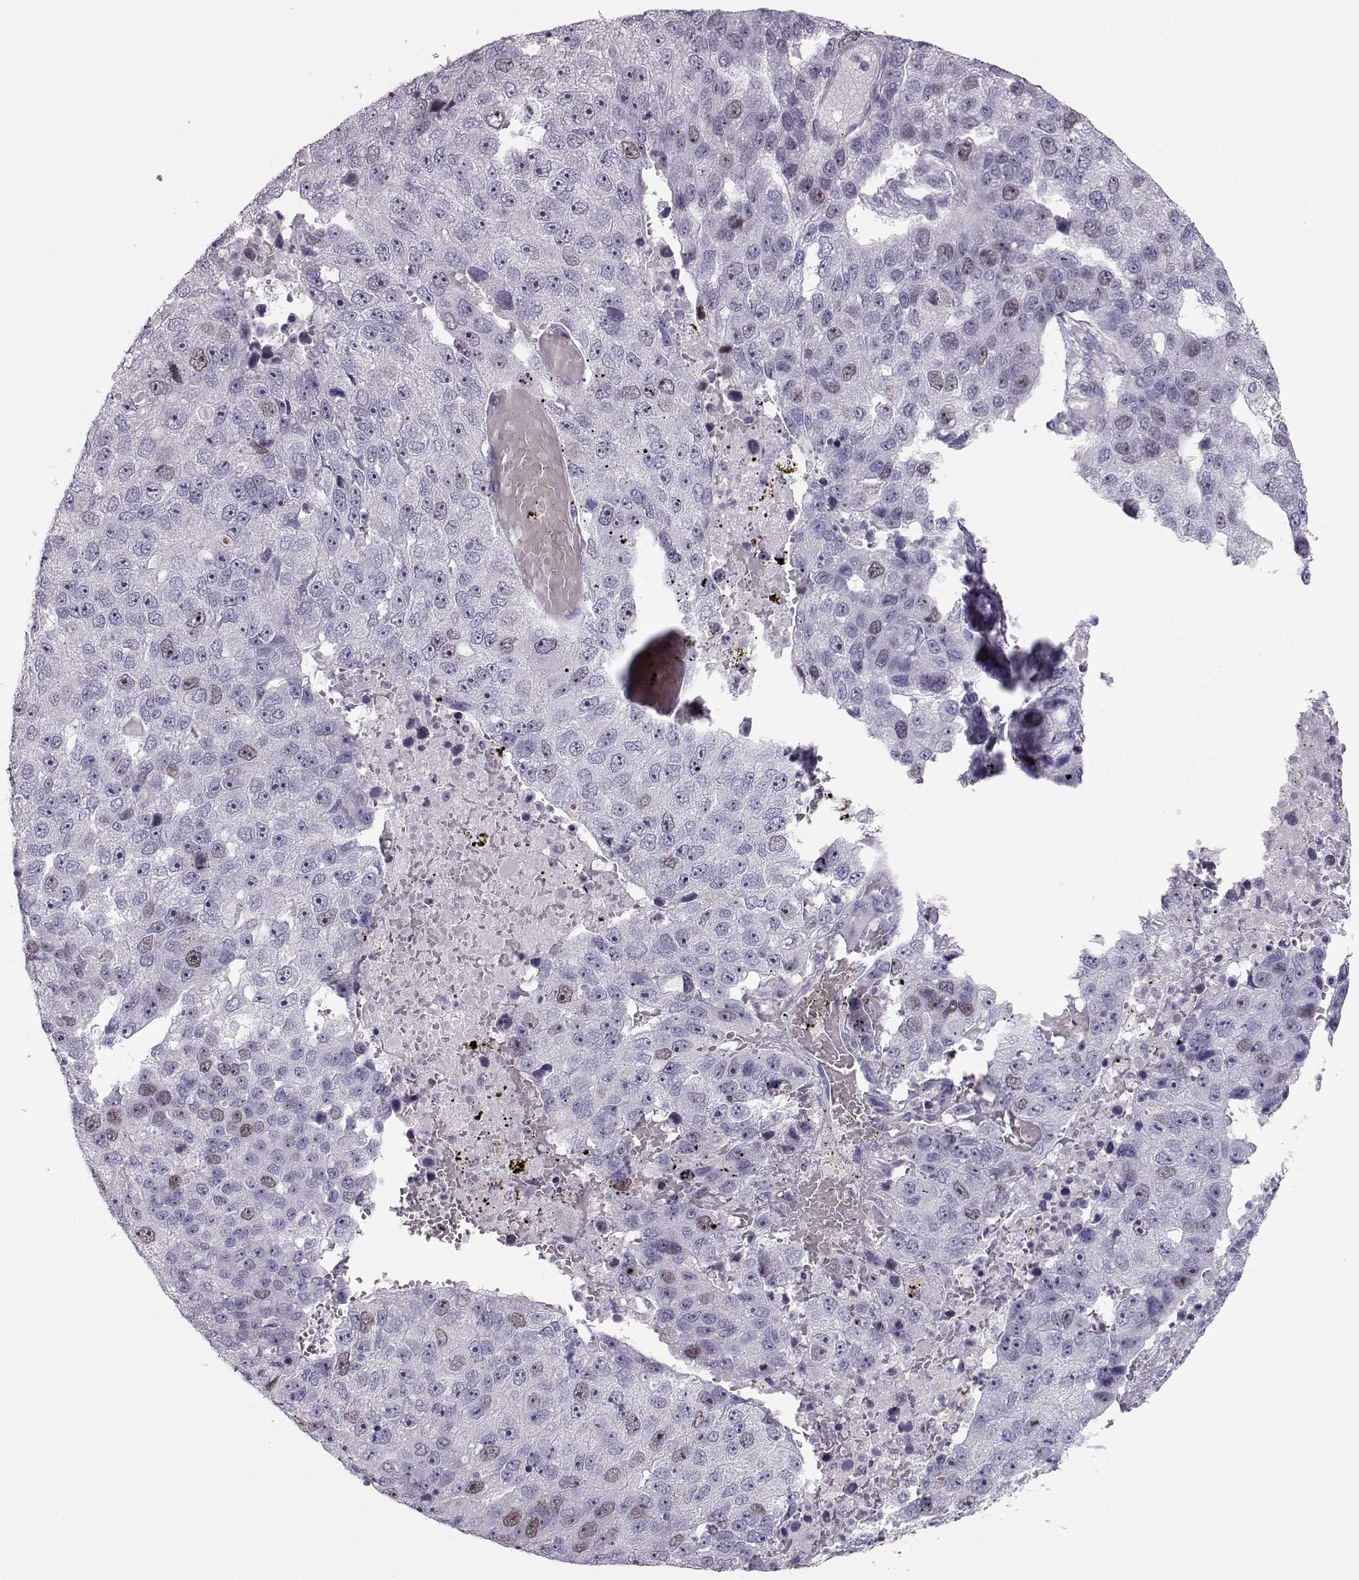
{"staining": {"intensity": "weak", "quantity": "<25%", "location": "nuclear"}, "tissue": "pancreatic cancer", "cell_type": "Tumor cells", "image_type": "cancer", "snomed": [{"axis": "morphology", "description": "Adenocarcinoma, NOS"}, {"axis": "topography", "description": "Pancreas"}], "caption": "IHC micrograph of pancreatic adenocarcinoma stained for a protein (brown), which reveals no staining in tumor cells.", "gene": "SGO1", "patient": {"sex": "female", "age": 61}}